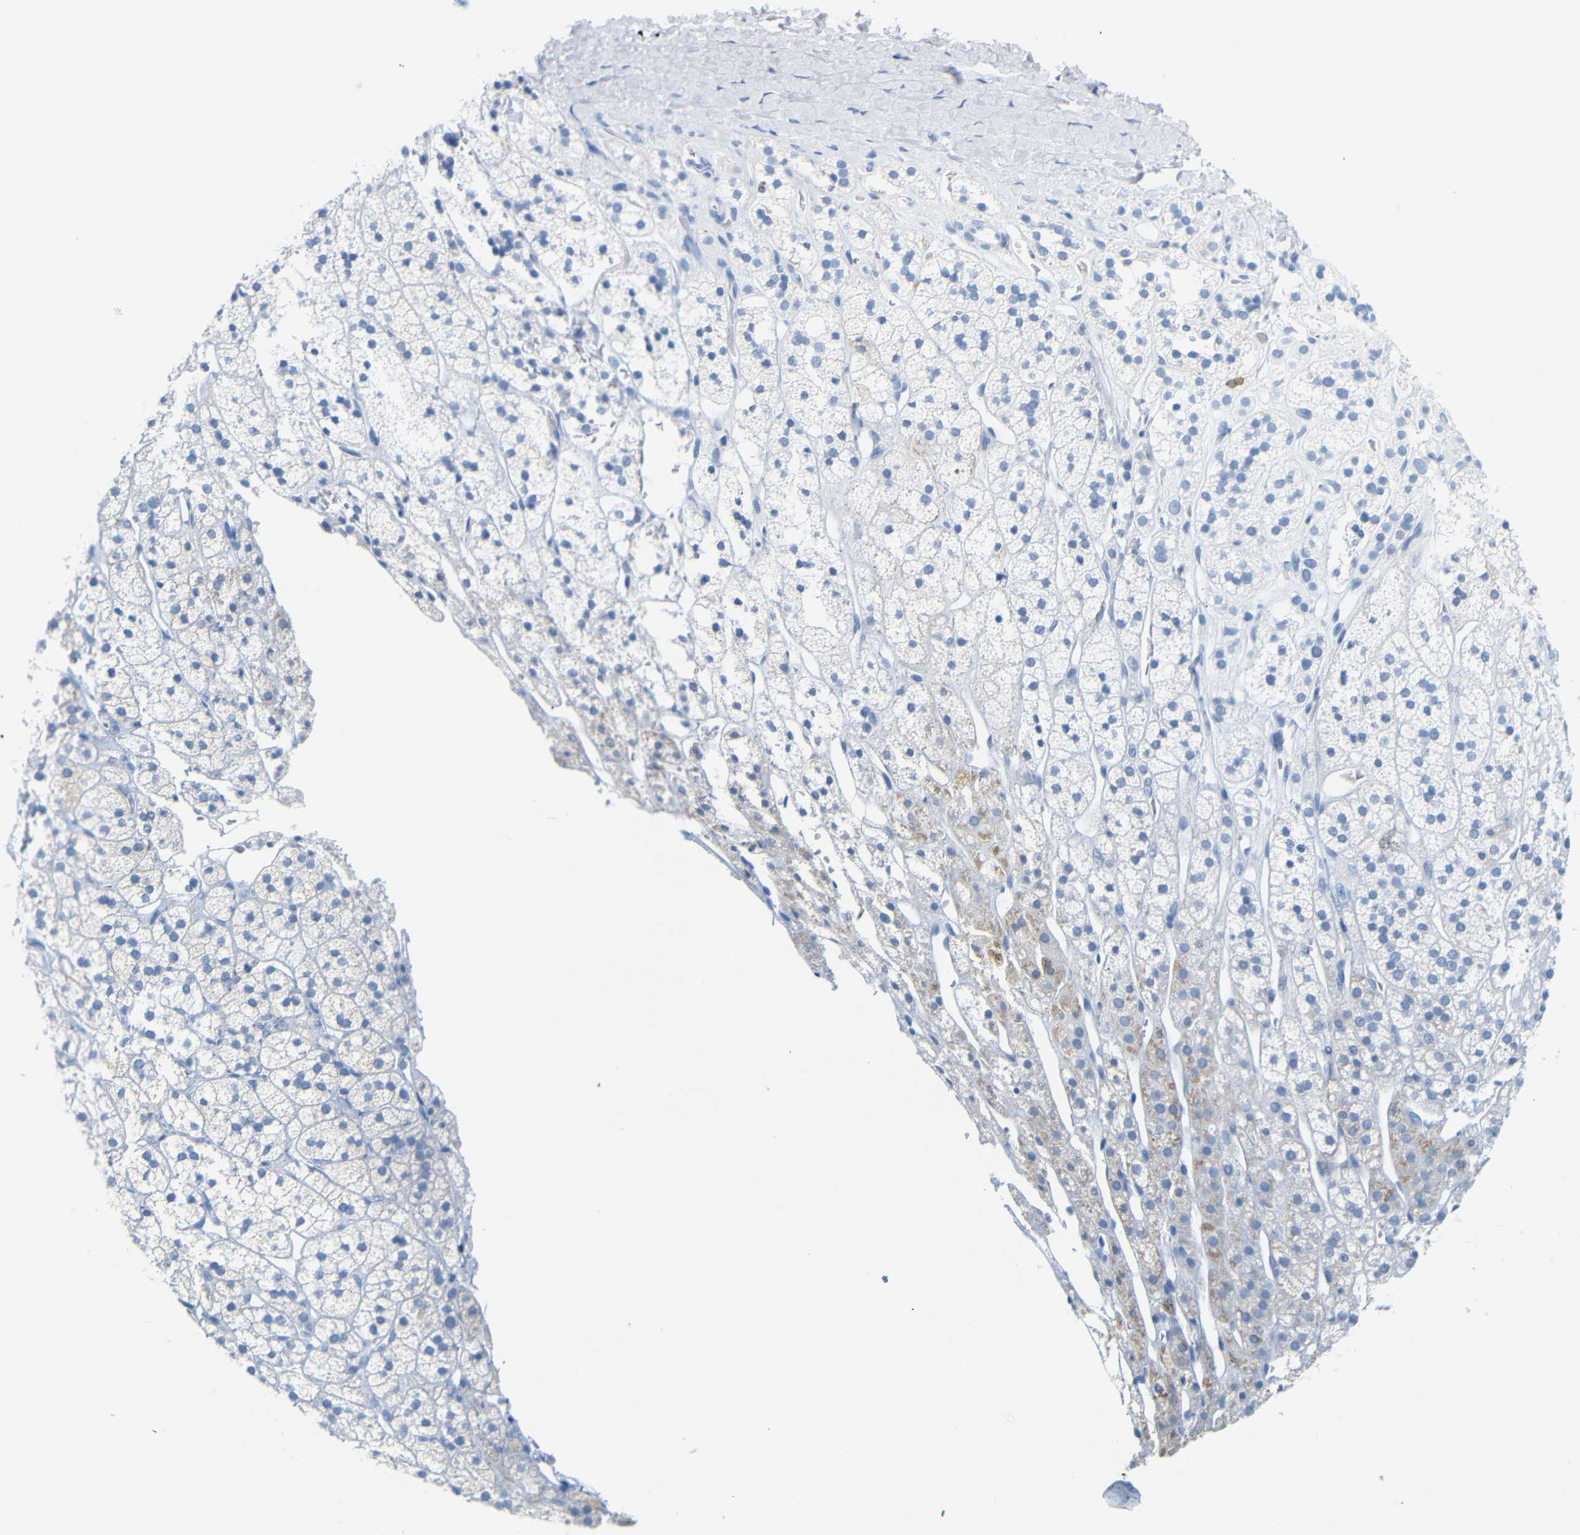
{"staining": {"intensity": "weak", "quantity": "25%-75%", "location": "cytoplasmic/membranous"}, "tissue": "adrenal gland", "cell_type": "Glandular cells", "image_type": "normal", "snomed": [{"axis": "morphology", "description": "Normal tissue, NOS"}, {"axis": "topography", "description": "Adrenal gland"}], "caption": "Human adrenal gland stained for a protein (brown) reveals weak cytoplasmic/membranous positive positivity in about 25%-75% of glandular cells.", "gene": "FCRL1", "patient": {"sex": "male", "age": 56}}